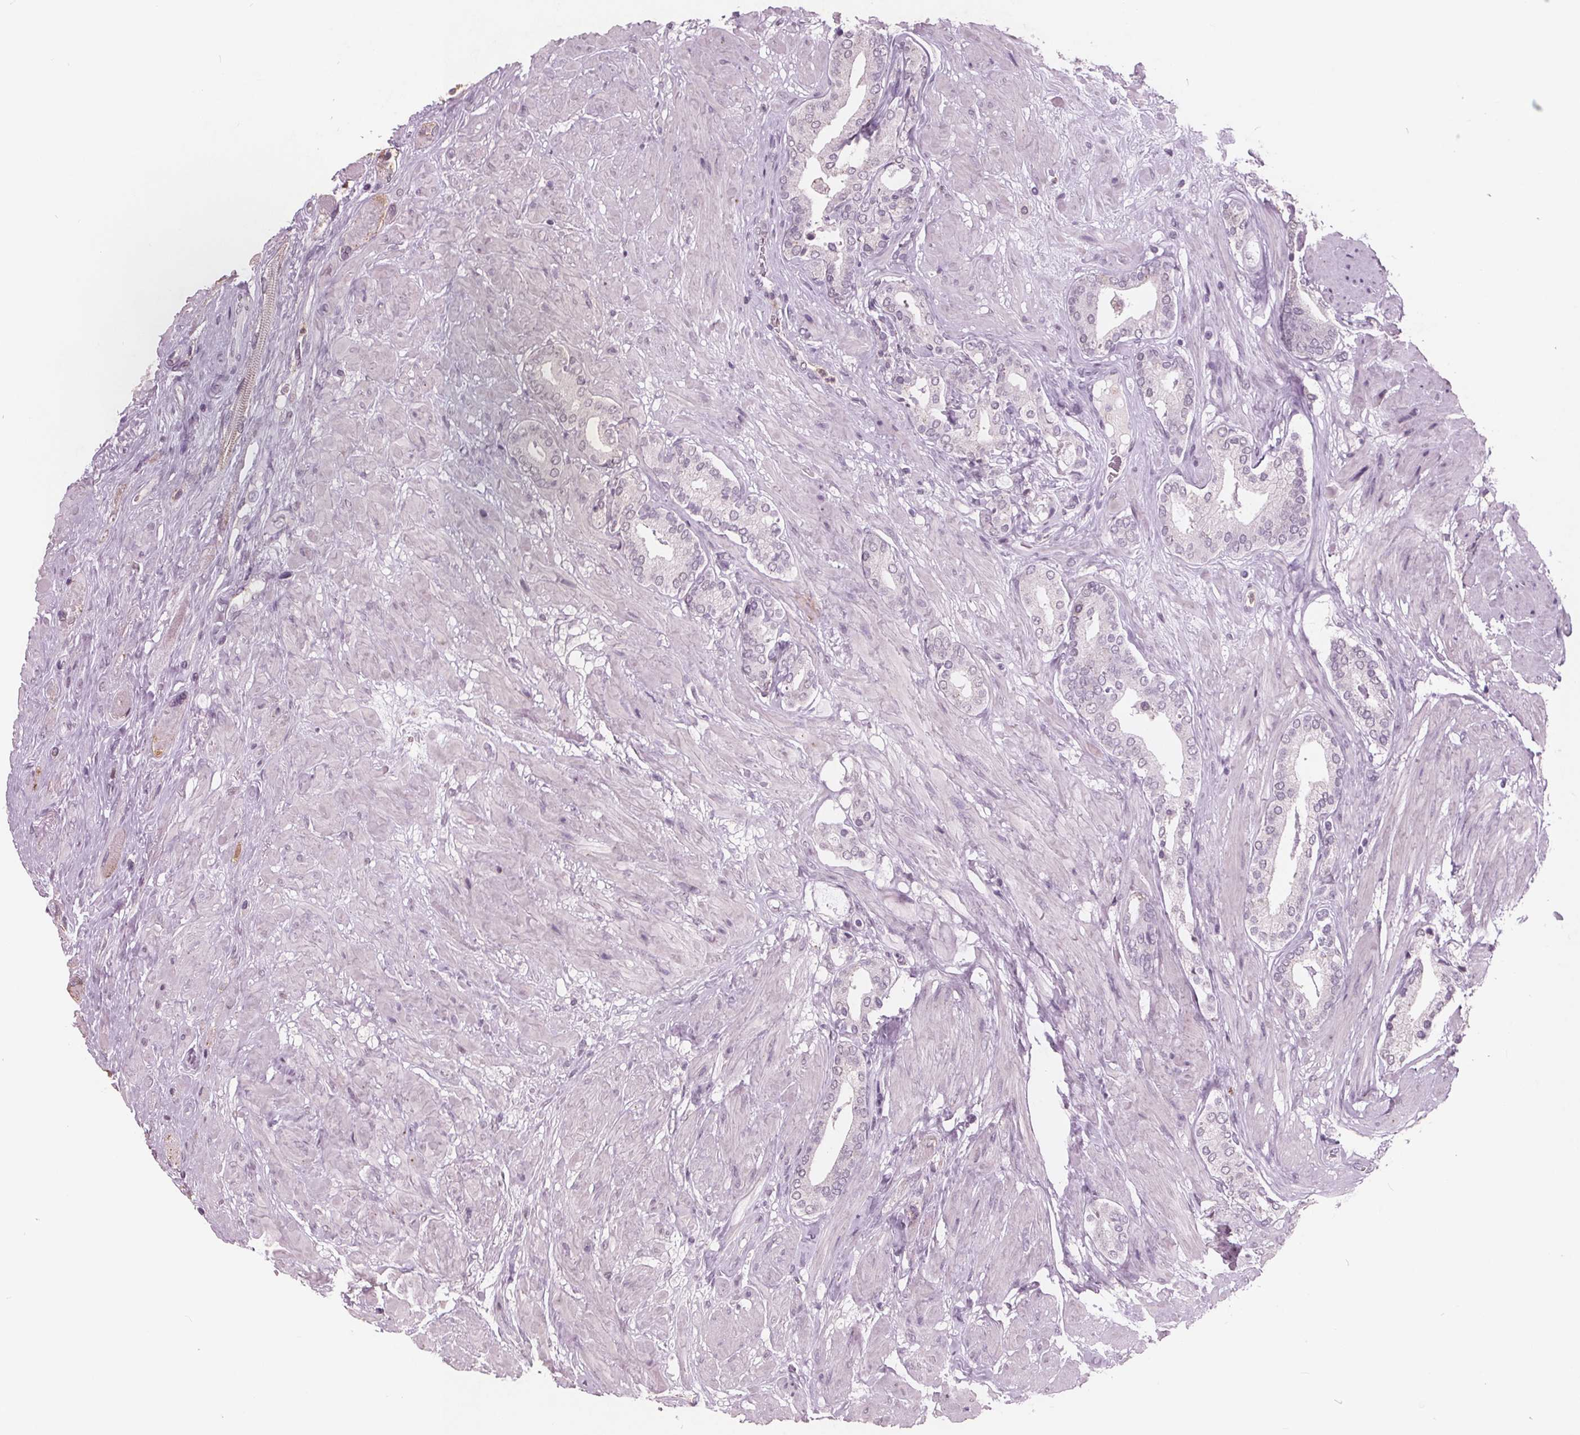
{"staining": {"intensity": "negative", "quantity": "none", "location": "none"}, "tissue": "prostate cancer", "cell_type": "Tumor cells", "image_type": "cancer", "snomed": [{"axis": "morphology", "description": "Adenocarcinoma, High grade"}, {"axis": "topography", "description": "Prostate"}], "caption": "High power microscopy photomicrograph of an IHC micrograph of prostate cancer, revealing no significant expression in tumor cells.", "gene": "PTPN14", "patient": {"sex": "male", "age": 56}}